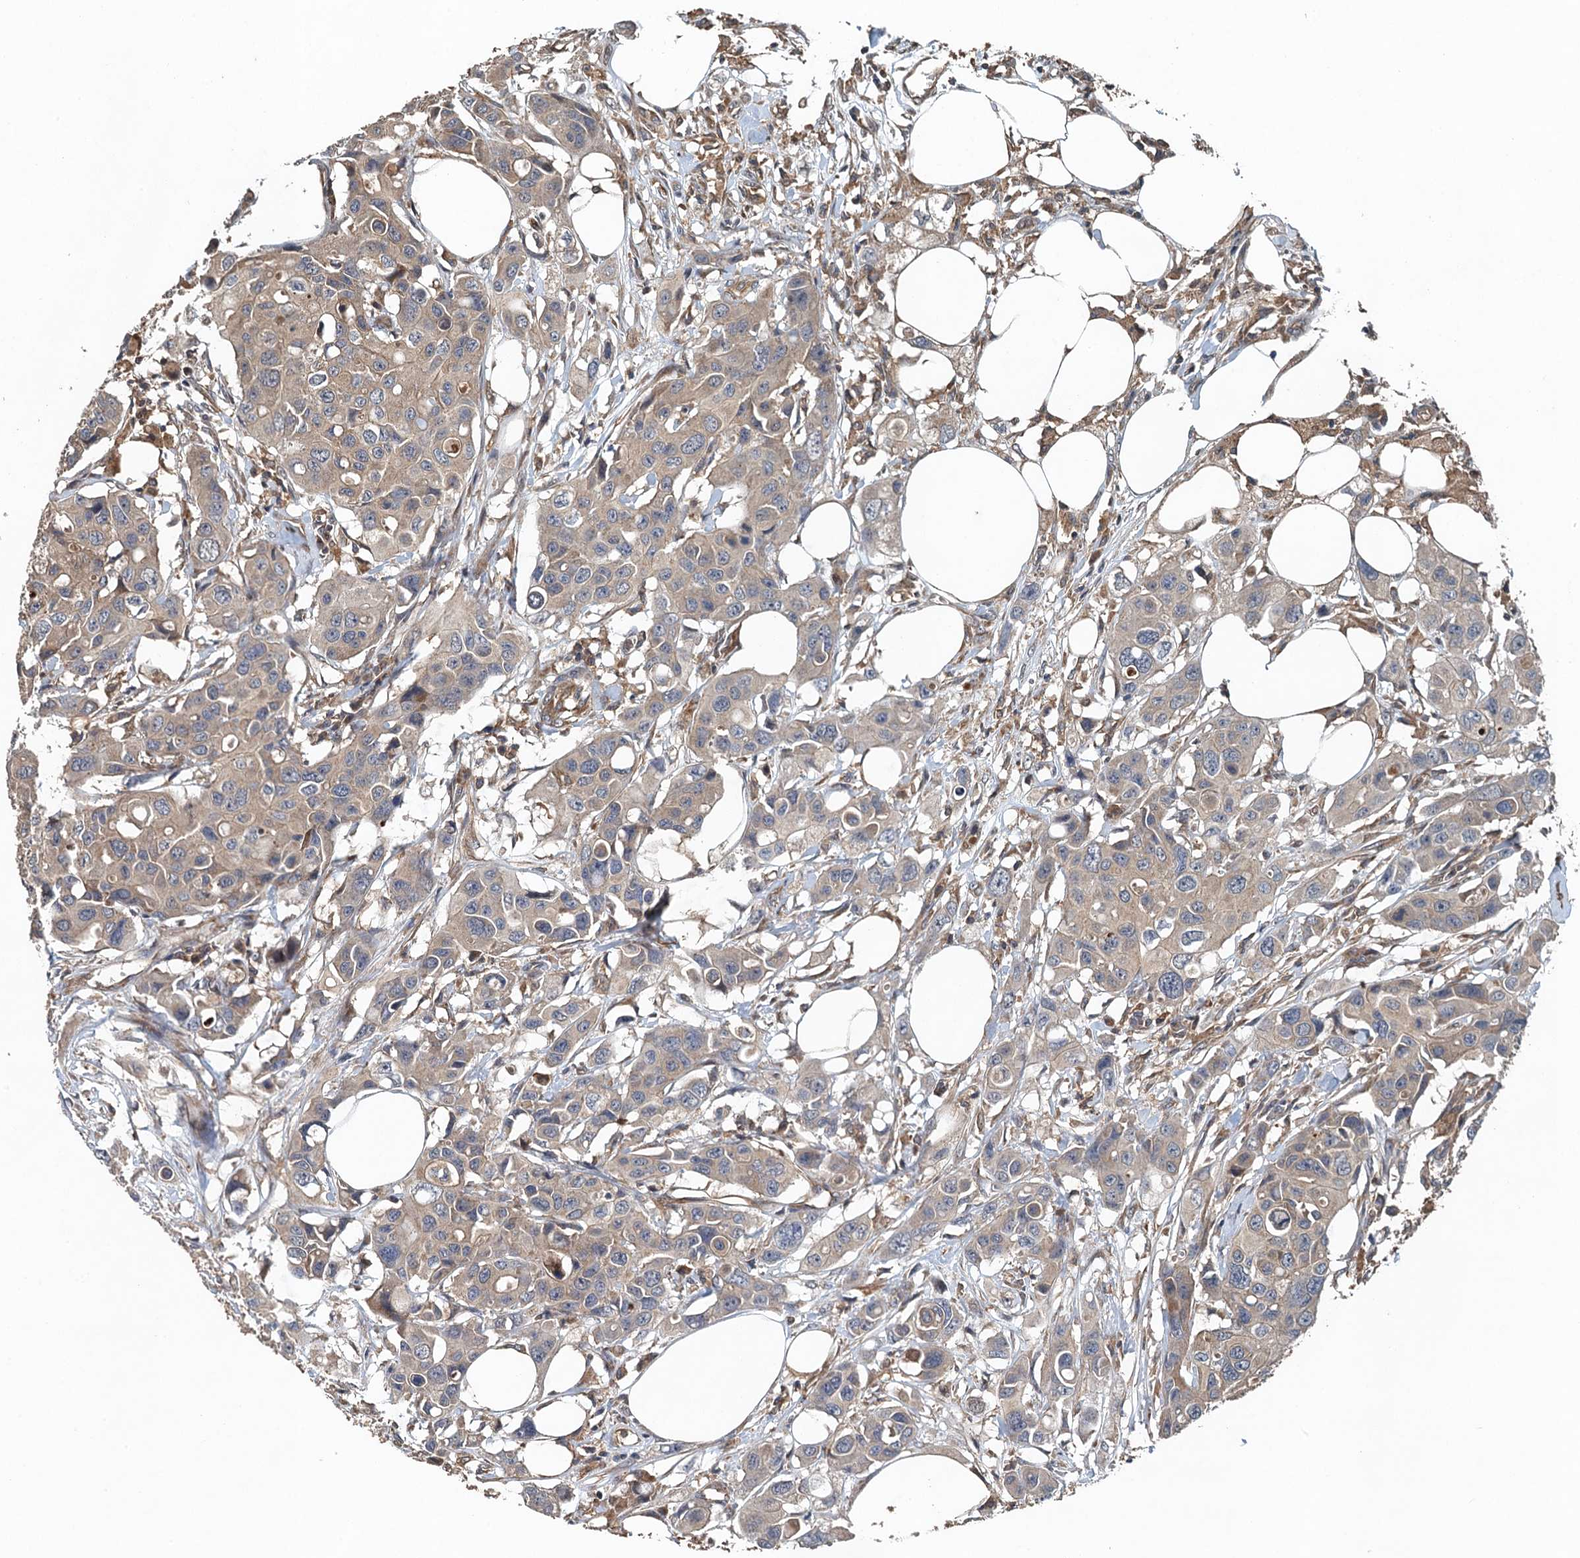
{"staining": {"intensity": "weak", "quantity": "25%-75%", "location": "cytoplasmic/membranous"}, "tissue": "colorectal cancer", "cell_type": "Tumor cells", "image_type": "cancer", "snomed": [{"axis": "morphology", "description": "Adenocarcinoma, NOS"}, {"axis": "topography", "description": "Colon"}], "caption": "A micrograph showing weak cytoplasmic/membranous expression in about 25%-75% of tumor cells in colorectal cancer (adenocarcinoma), as visualized by brown immunohistochemical staining.", "gene": "BORCS5", "patient": {"sex": "male", "age": 77}}